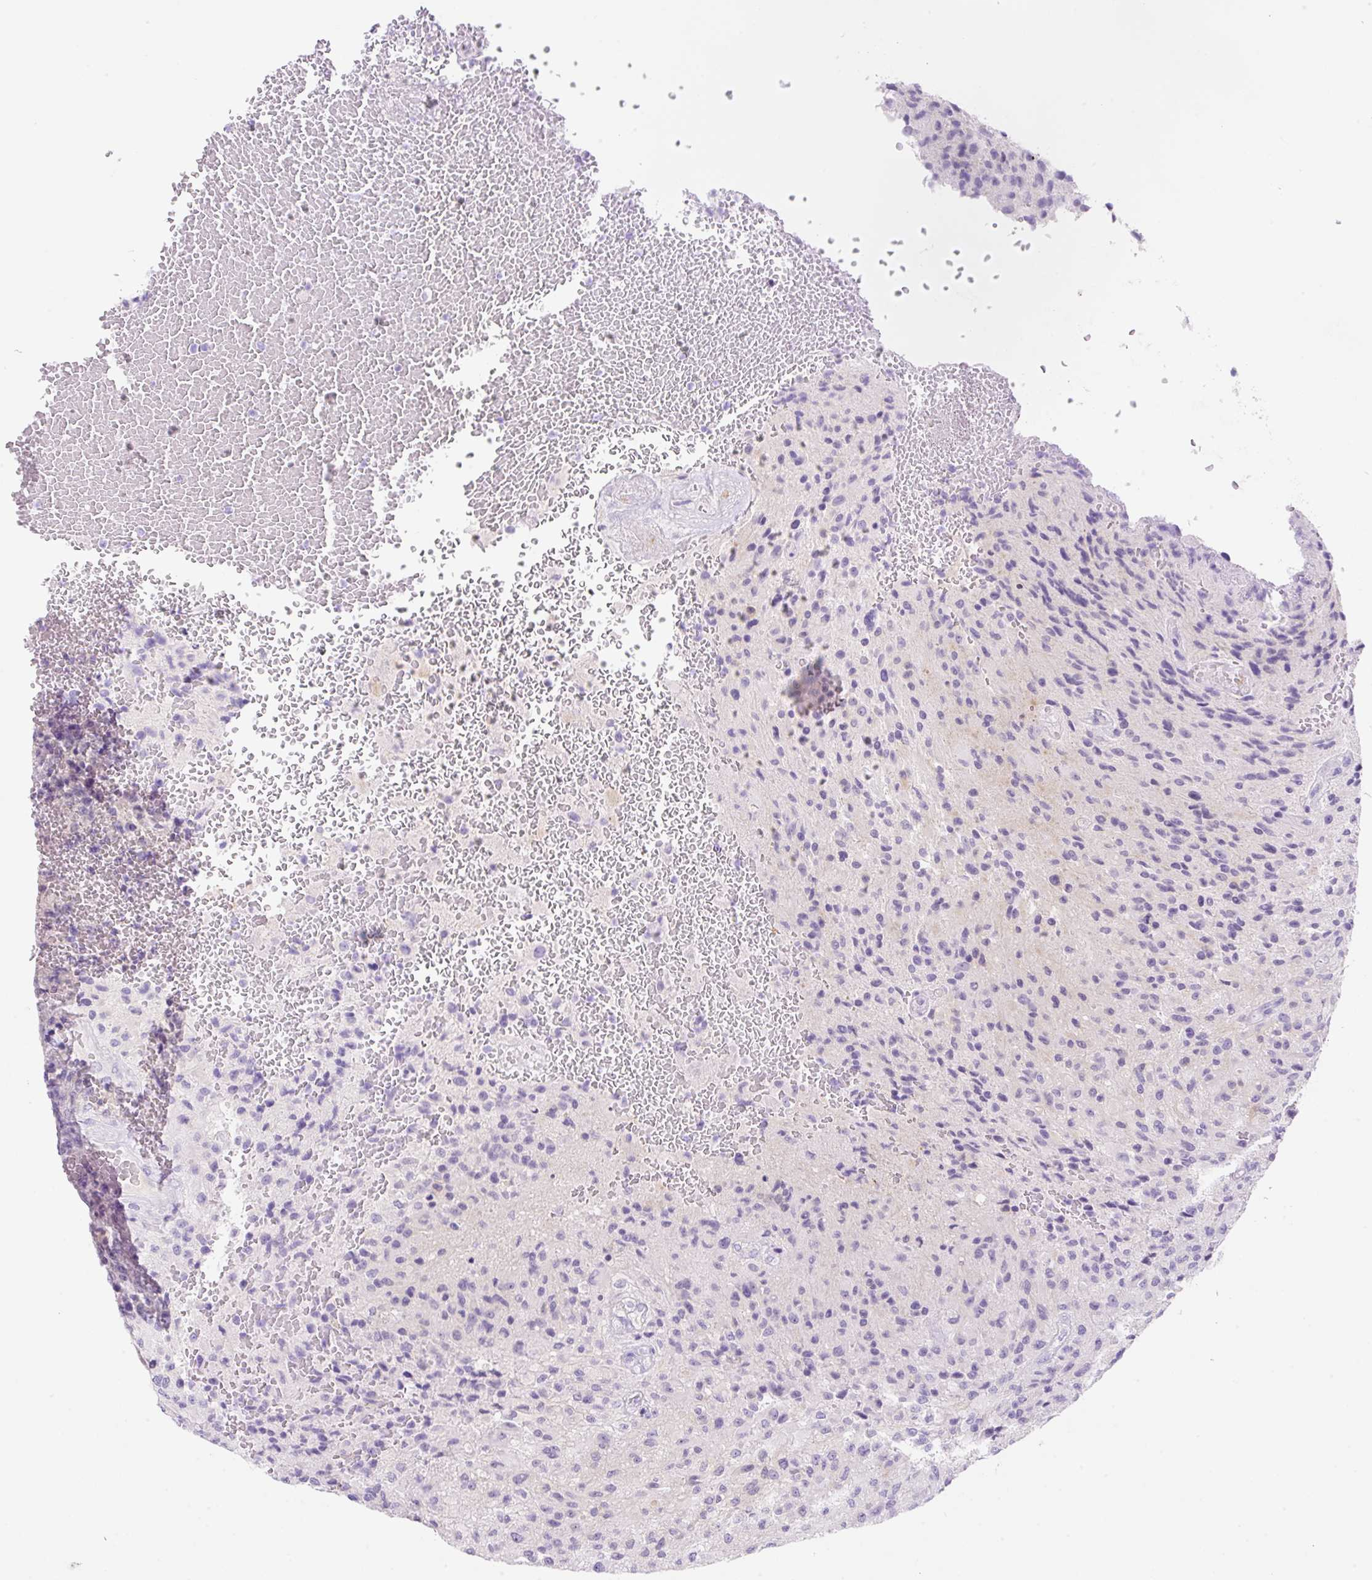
{"staining": {"intensity": "negative", "quantity": "none", "location": "none"}, "tissue": "glioma", "cell_type": "Tumor cells", "image_type": "cancer", "snomed": [{"axis": "morphology", "description": "Normal tissue, NOS"}, {"axis": "morphology", "description": "Glioma, malignant, High grade"}, {"axis": "topography", "description": "Cerebral cortex"}], "caption": "Protein analysis of high-grade glioma (malignant) demonstrates no significant positivity in tumor cells.", "gene": "NDST3", "patient": {"sex": "male", "age": 56}}